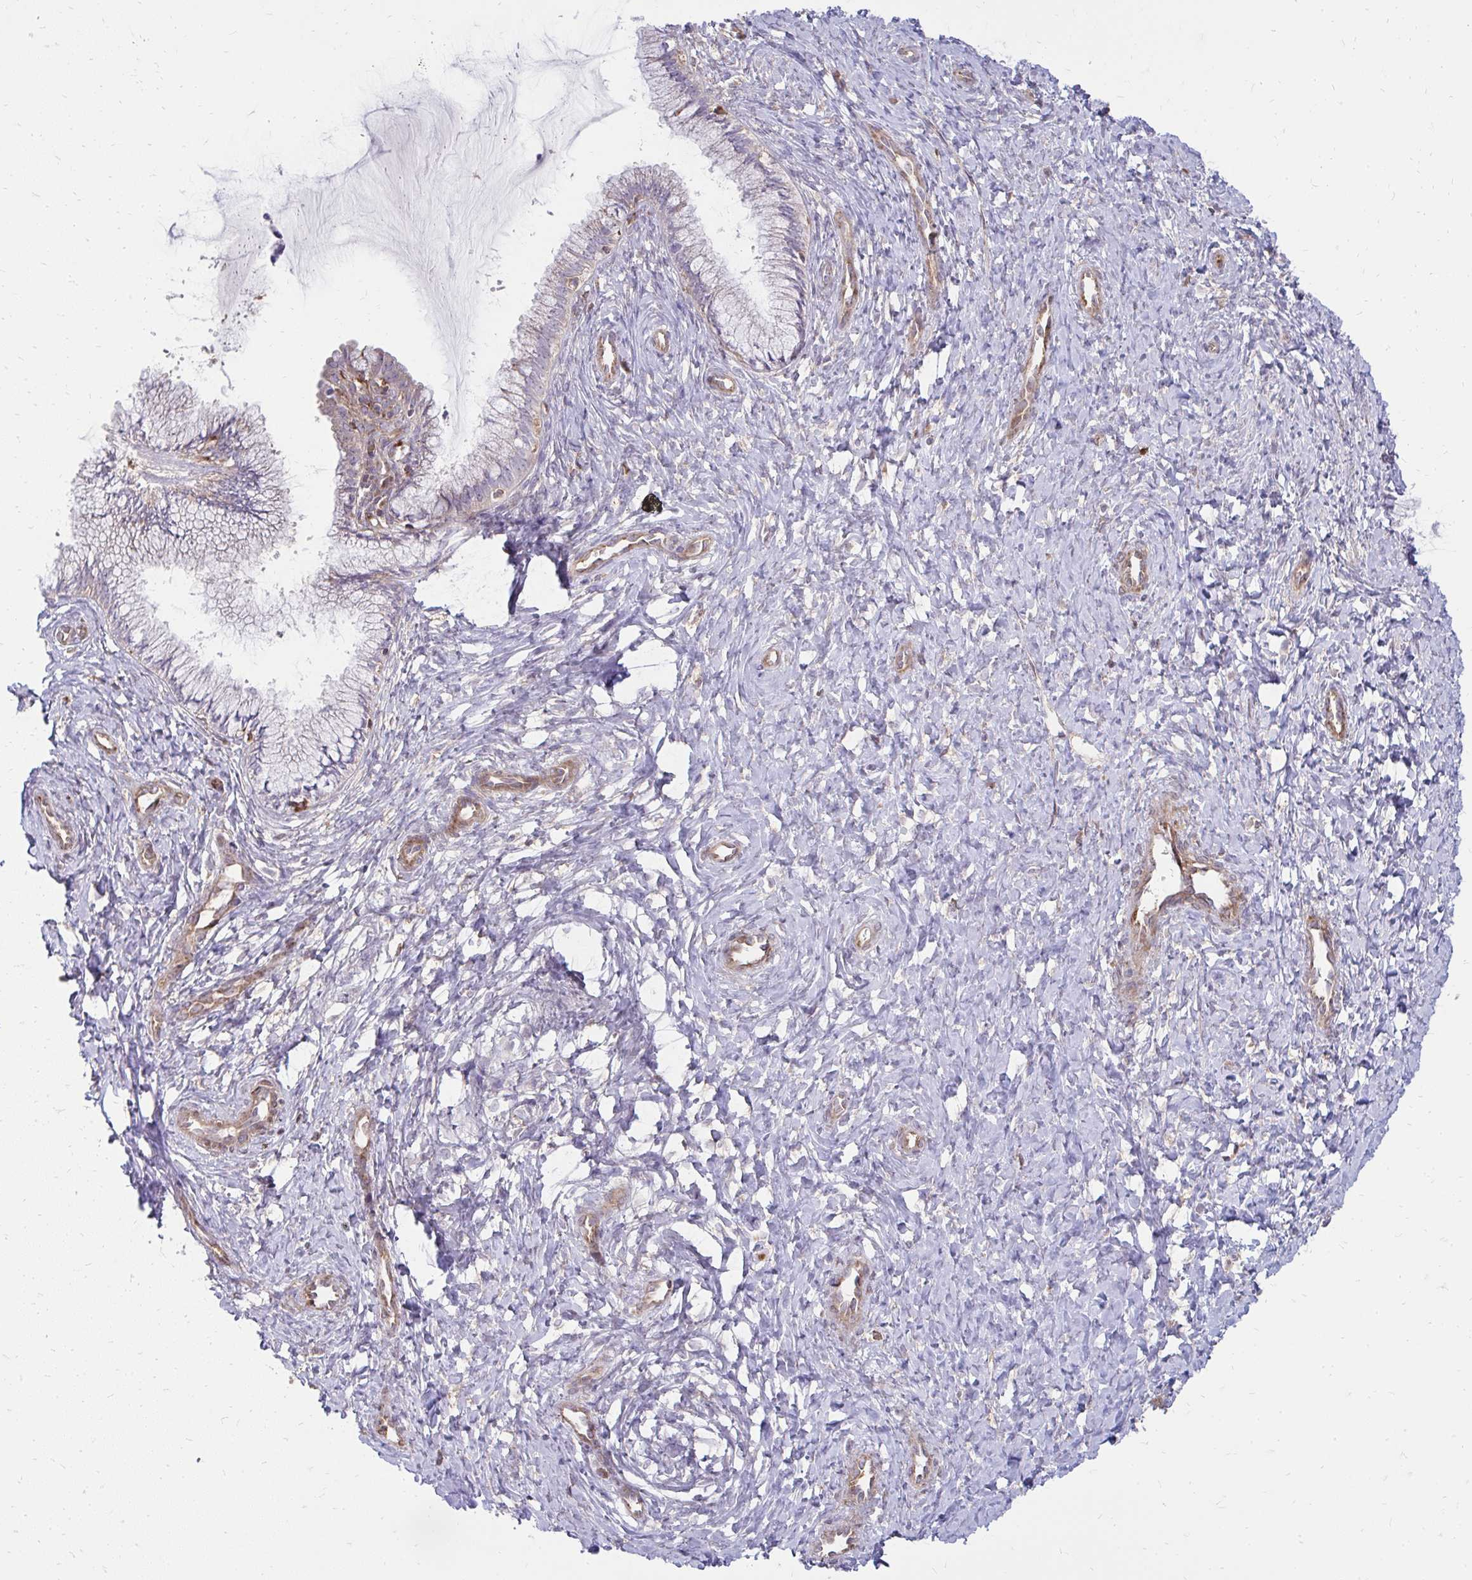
{"staining": {"intensity": "negative", "quantity": "none", "location": "none"}, "tissue": "cervix", "cell_type": "Glandular cells", "image_type": "normal", "snomed": [{"axis": "morphology", "description": "Normal tissue, NOS"}, {"axis": "topography", "description": "Cervix"}], "caption": "Immunohistochemical staining of normal cervix reveals no significant expression in glandular cells.", "gene": "ASAP1", "patient": {"sex": "female", "age": 37}}